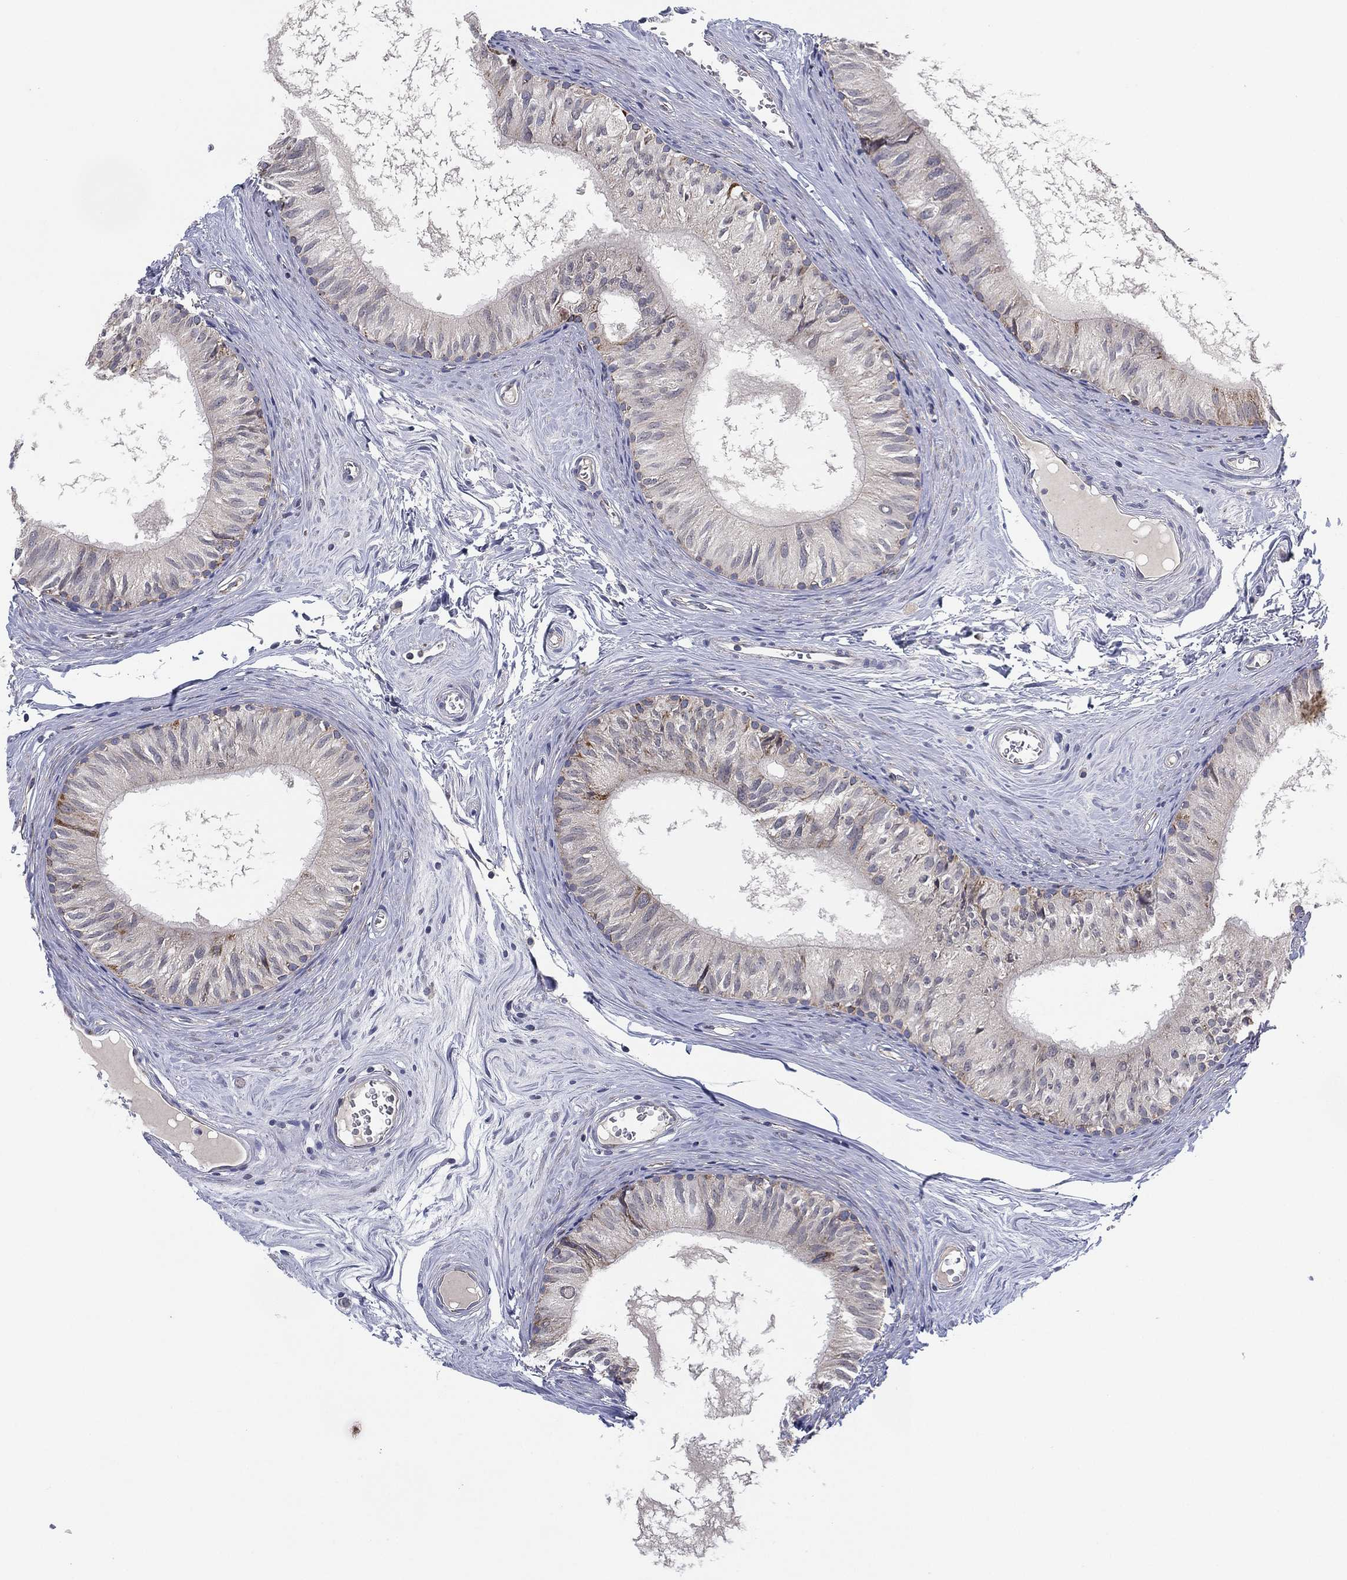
{"staining": {"intensity": "negative", "quantity": "none", "location": "none"}, "tissue": "epididymis", "cell_type": "Glandular cells", "image_type": "normal", "snomed": [{"axis": "morphology", "description": "Normal tissue, NOS"}, {"axis": "topography", "description": "Epididymis"}], "caption": "Glandular cells are negative for protein expression in normal human epididymis. (DAB (3,3'-diaminobenzidine) immunohistochemistry (IHC), high magnification).", "gene": "PSMG4", "patient": {"sex": "male", "age": 52}}